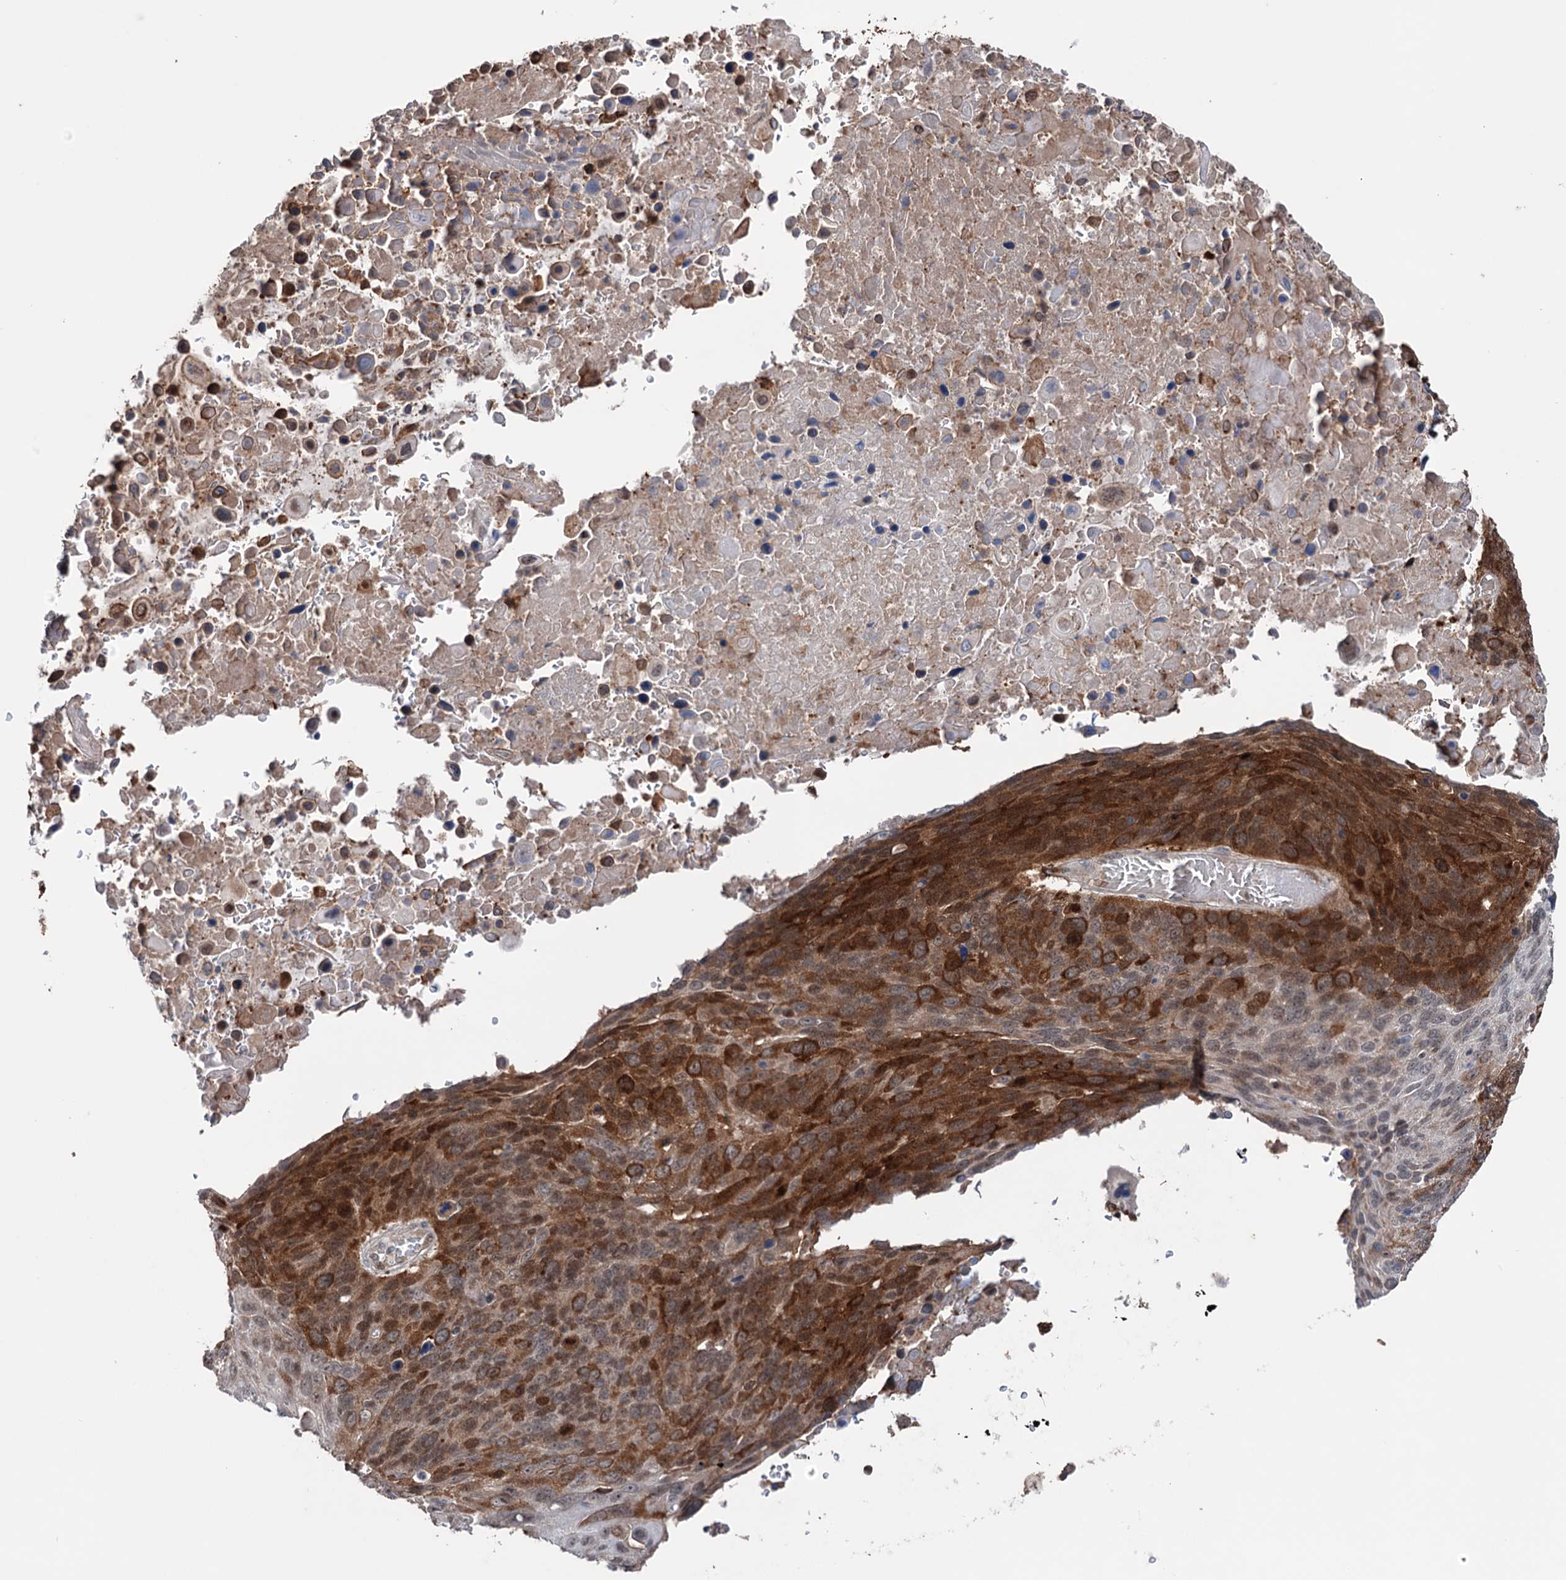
{"staining": {"intensity": "strong", "quantity": ">75%", "location": "cytoplasmic/membranous,nuclear"}, "tissue": "lung cancer", "cell_type": "Tumor cells", "image_type": "cancer", "snomed": [{"axis": "morphology", "description": "Squamous cell carcinoma, NOS"}, {"axis": "topography", "description": "Lung"}], "caption": "Strong cytoplasmic/membranous and nuclear positivity is appreciated in approximately >75% of tumor cells in lung cancer (squamous cell carcinoma).", "gene": "NCAPD2", "patient": {"sex": "male", "age": 66}}